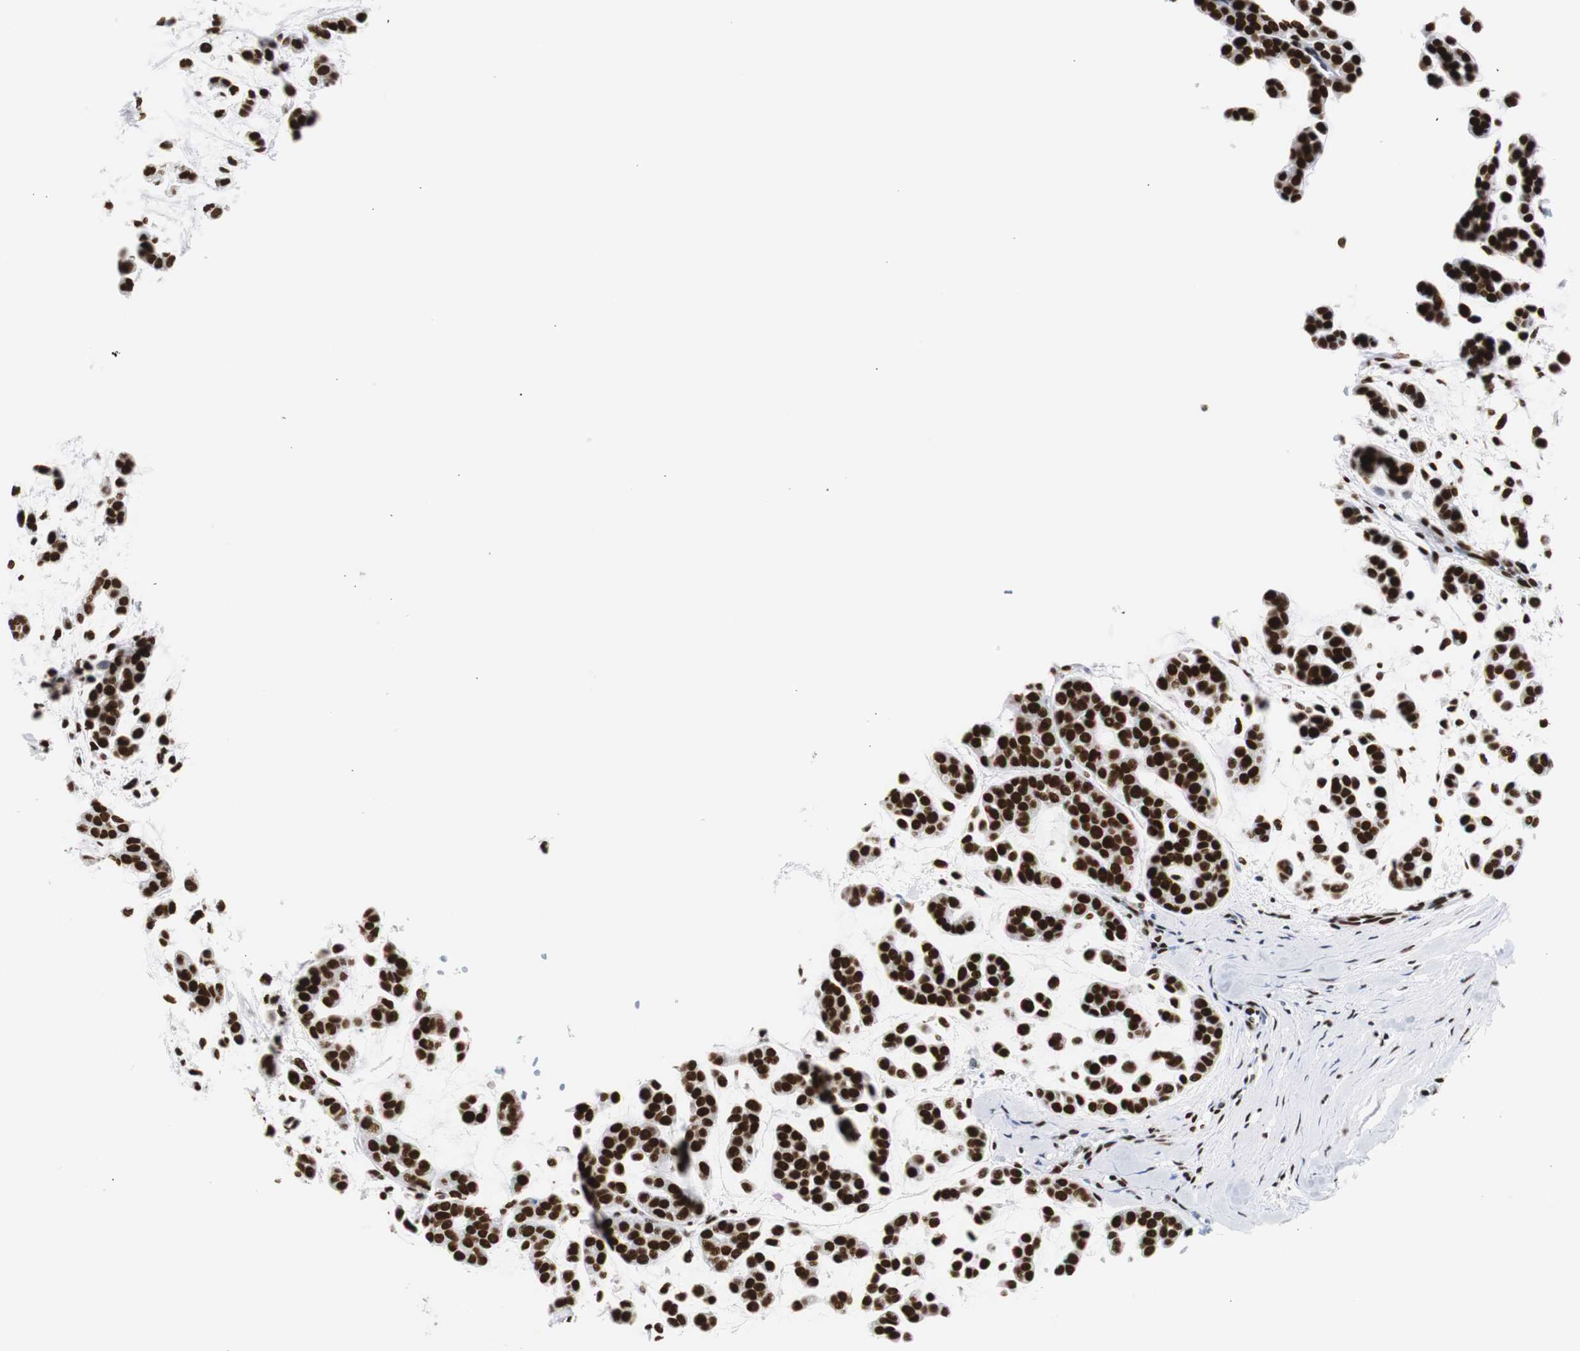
{"staining": {"intensity": "strong", "quantity": ">75%", "location": "nuclear"}, "tissue": "head and neck cancer", "cell_type": "Tumor cells", "image_type": "cancer", "snomed": [{"axis": "morphology", "description": "Adenocarcinoma, NOS"}, {"axis": "morphology", "description": "Adenoma, NOS"}, {"axis": "topography", "description": "Head-Neck"}], "caption": "Human head and neck cancer (adenocarcinoma) stained with a protein marker exhibits strong staining in tumor cells.", "gene": "HNRNPH2", "patient": {"sex": "female", "age": 55}}